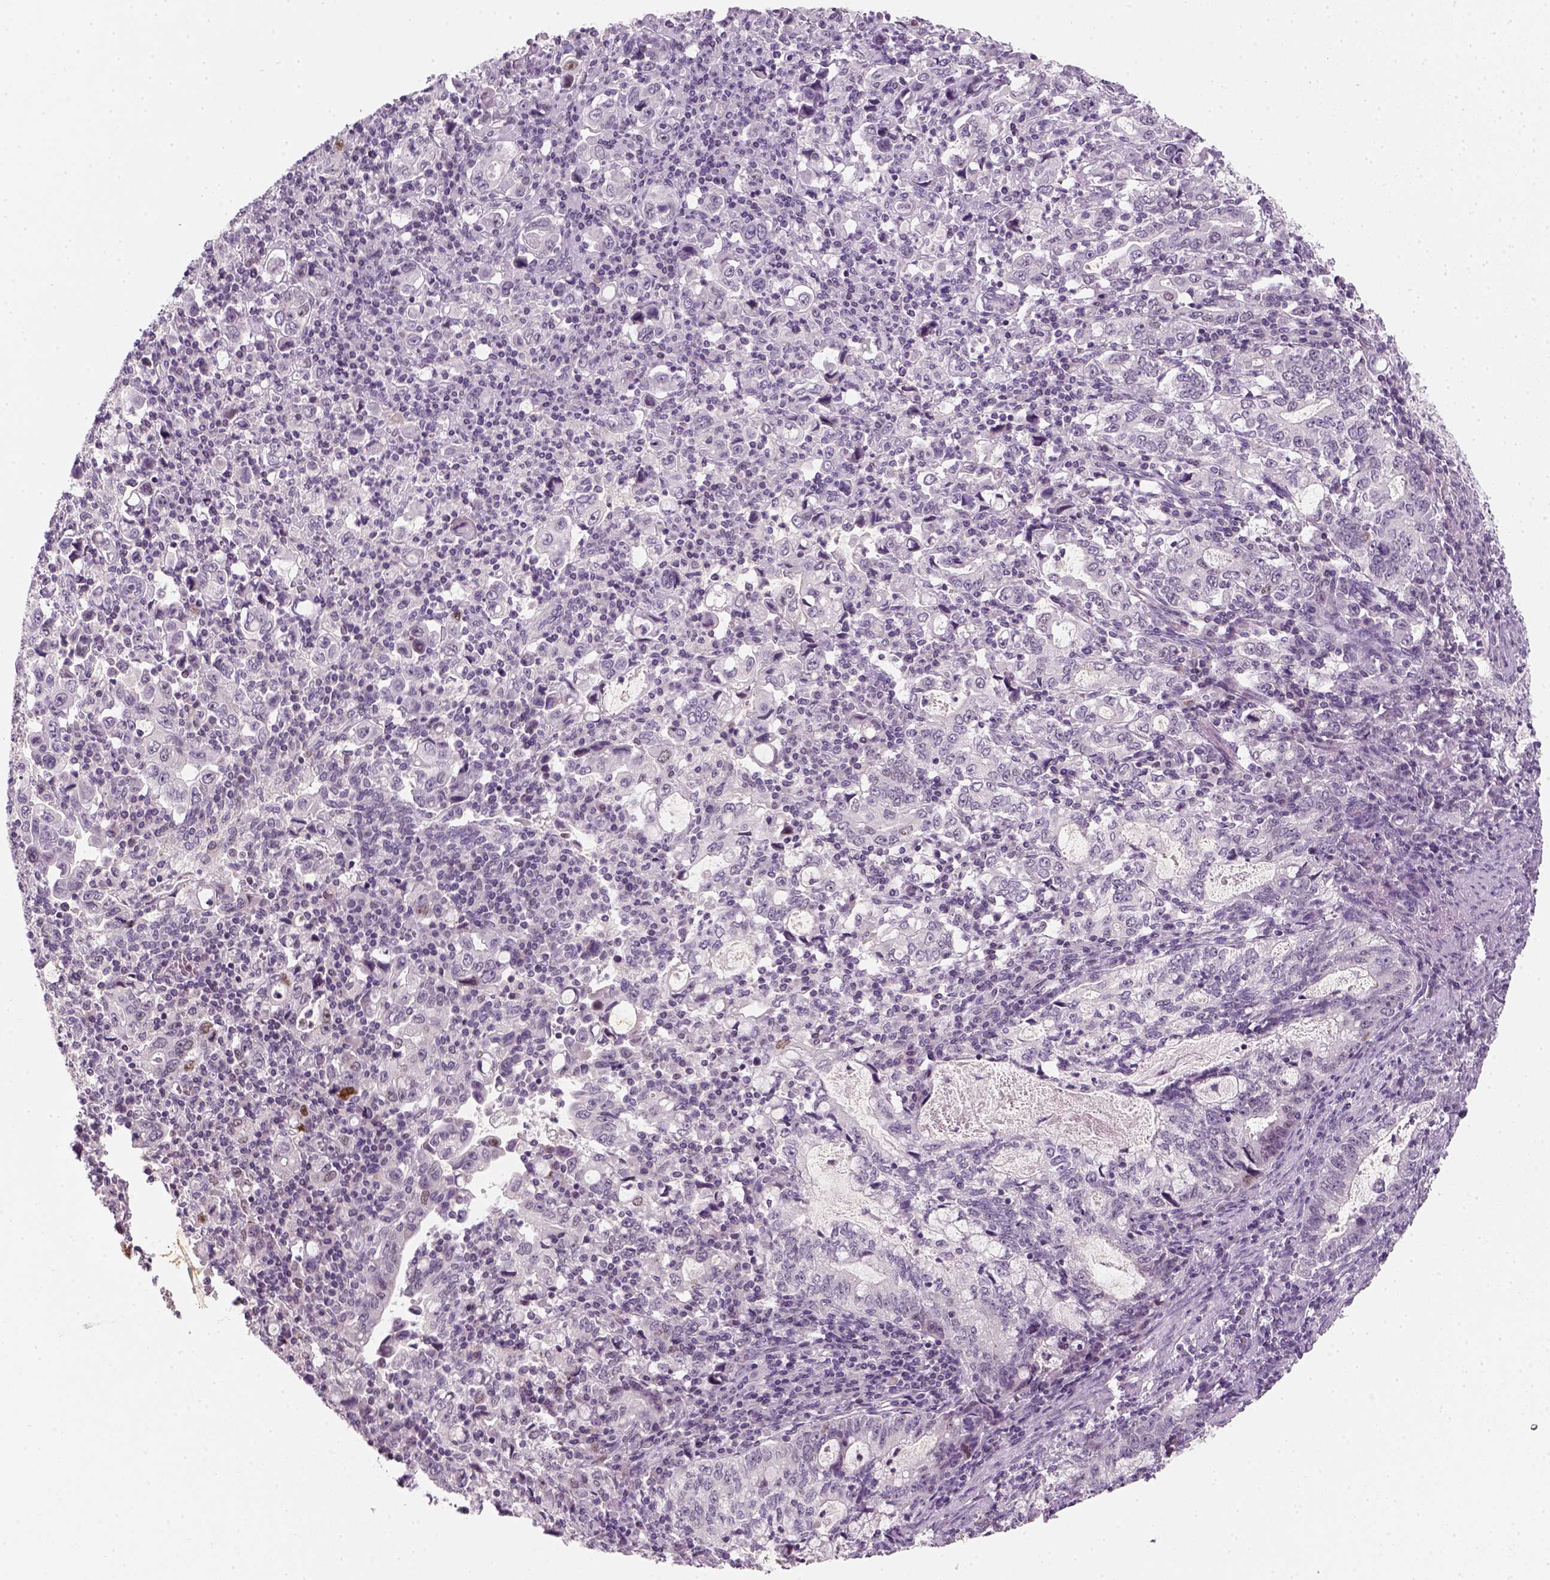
{"staining": {"intensity": "negative", "quantity": "none", "location": "none"}, "tissue": "stomach cancer", "cell_type": "Tumor cells", "image_type": "cancer", "snomed": [{"axis": "morphology", "description": "Adenocarcinoma, NOS"}, {"axis": "topography", "description": "Stomach, lower"}], "caption": "DAB immunohistochemical staining of stomach cancer shows no significant expression in tumor cells.", "gene": "TP53", "patient": {"sex": "female", "age": 72}}